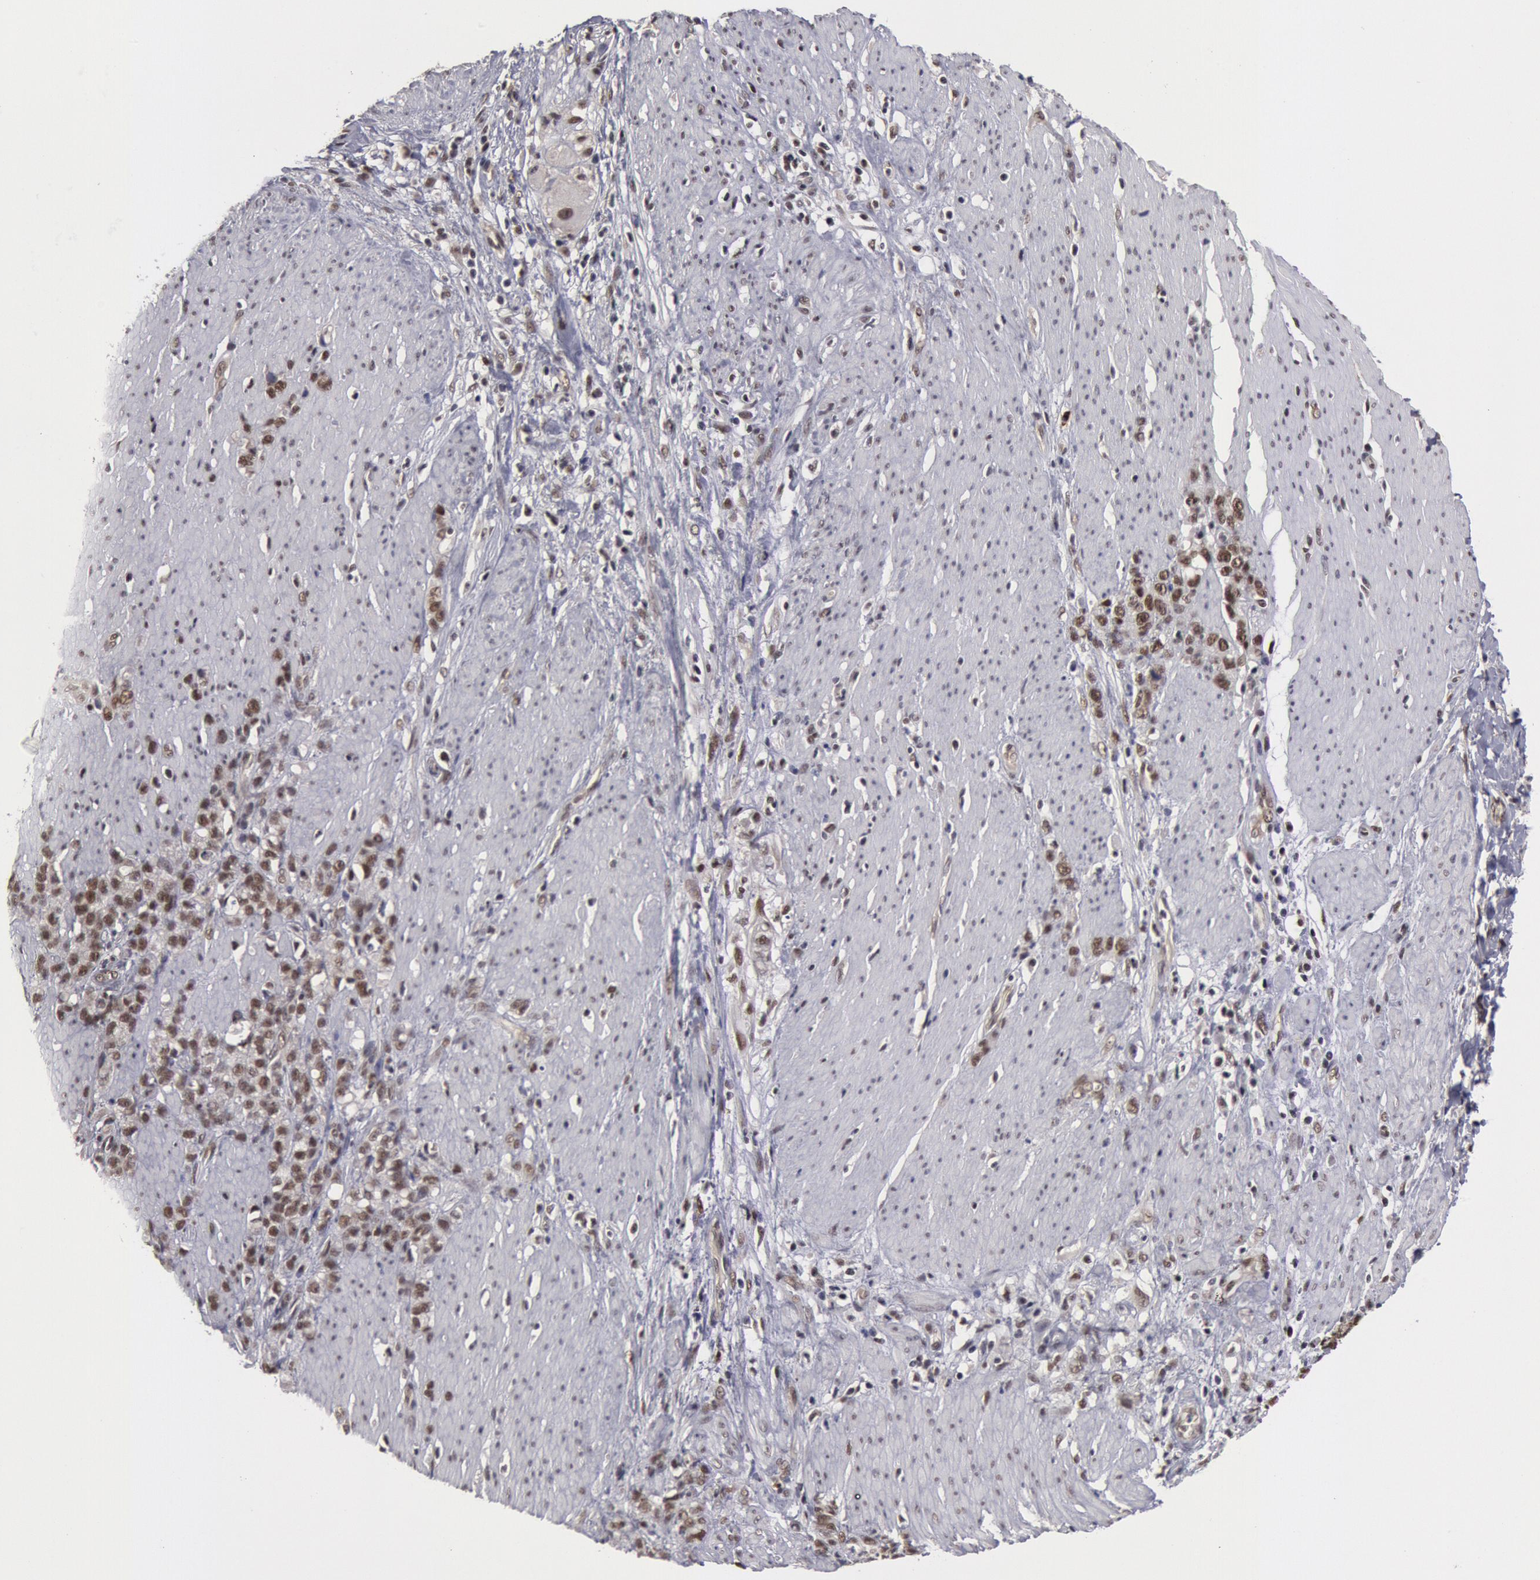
{"staining": {"intensity": "moderate", "quantity": "25%-75%", "location": "nuclear"}, "tissue": "stomach cancer", "cell_type": "Tumor cells", "image_type": "cancer", "snomed": [{"axis": "morphology", "description": "Adenocarcinoma, NOS"}, {"axis": "topography", "description": "Stomach, lower"}], "caption": "Tumor cells show medium levels of moderate nuclear positivity in approximately 25%-75% of cells in human adenocarcinoma (stomach).", "gene": "PPP4R3B", "patient": {"sex": "male", "age": 88}}